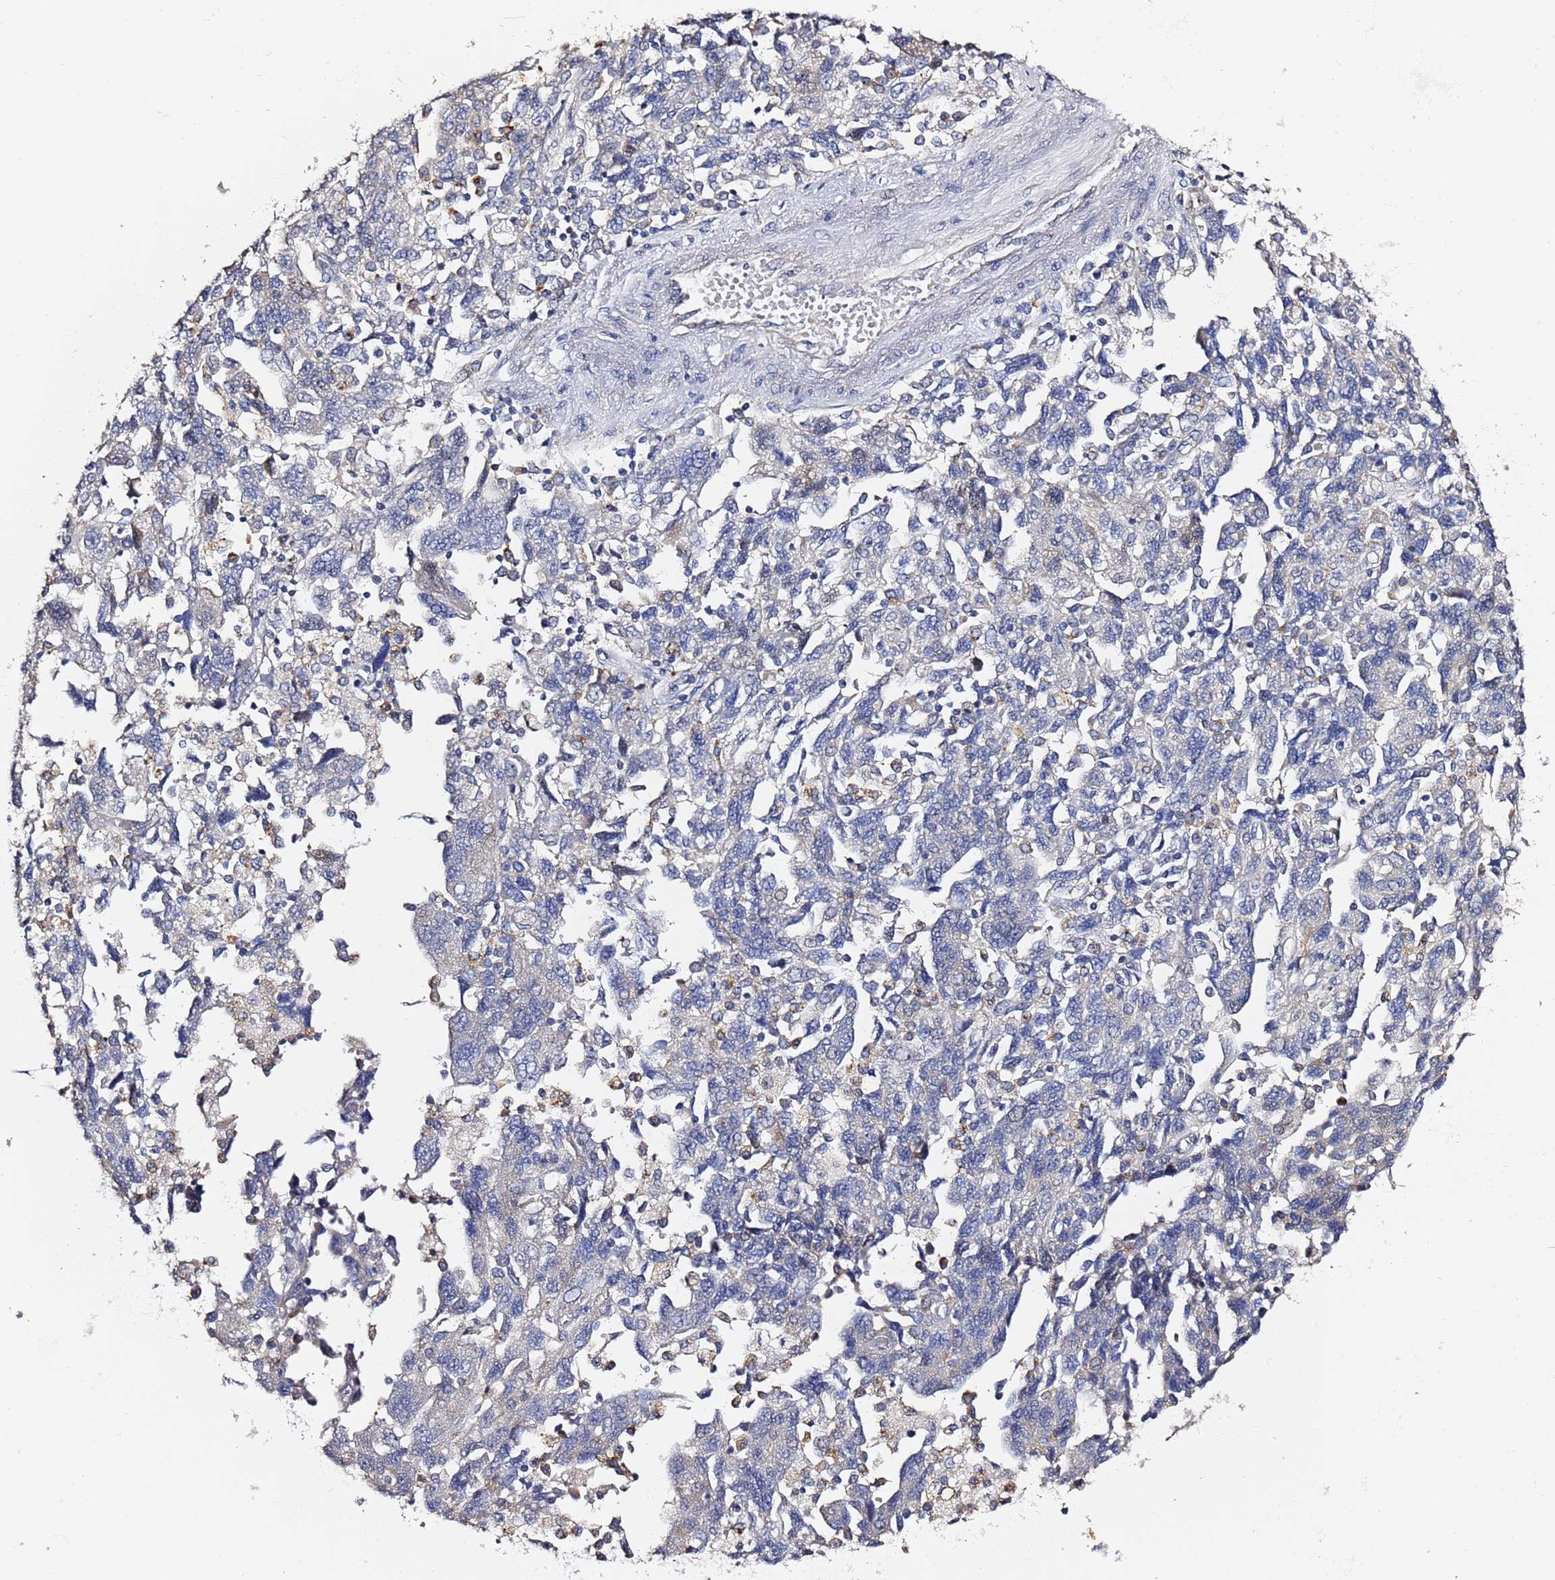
{"staining": {"intensity": "negative", "quantity": "none", "location": "none"}, "tissue": "ovarian cancer", "cell_type": "Tumor cells", "image_type": "cancer", "snomed": [{"axis": "morphology", "description": "Carcinoma, NOS"}, {"axis": "morphology", "description": "Cystadenocarcinoma, serous, NOS"}, {"axis": "topography", "description": "Ovary"}], "caption": "DAB immunohistochemical staining of ovarian cancer displays no significant positivity in tumor cells. (DAB immunohistochemistry (IHC) visualized using brightfield microscopy, high magnification).", "gene": "NAT2", "patient": {"sex": "female", "age": 69}}